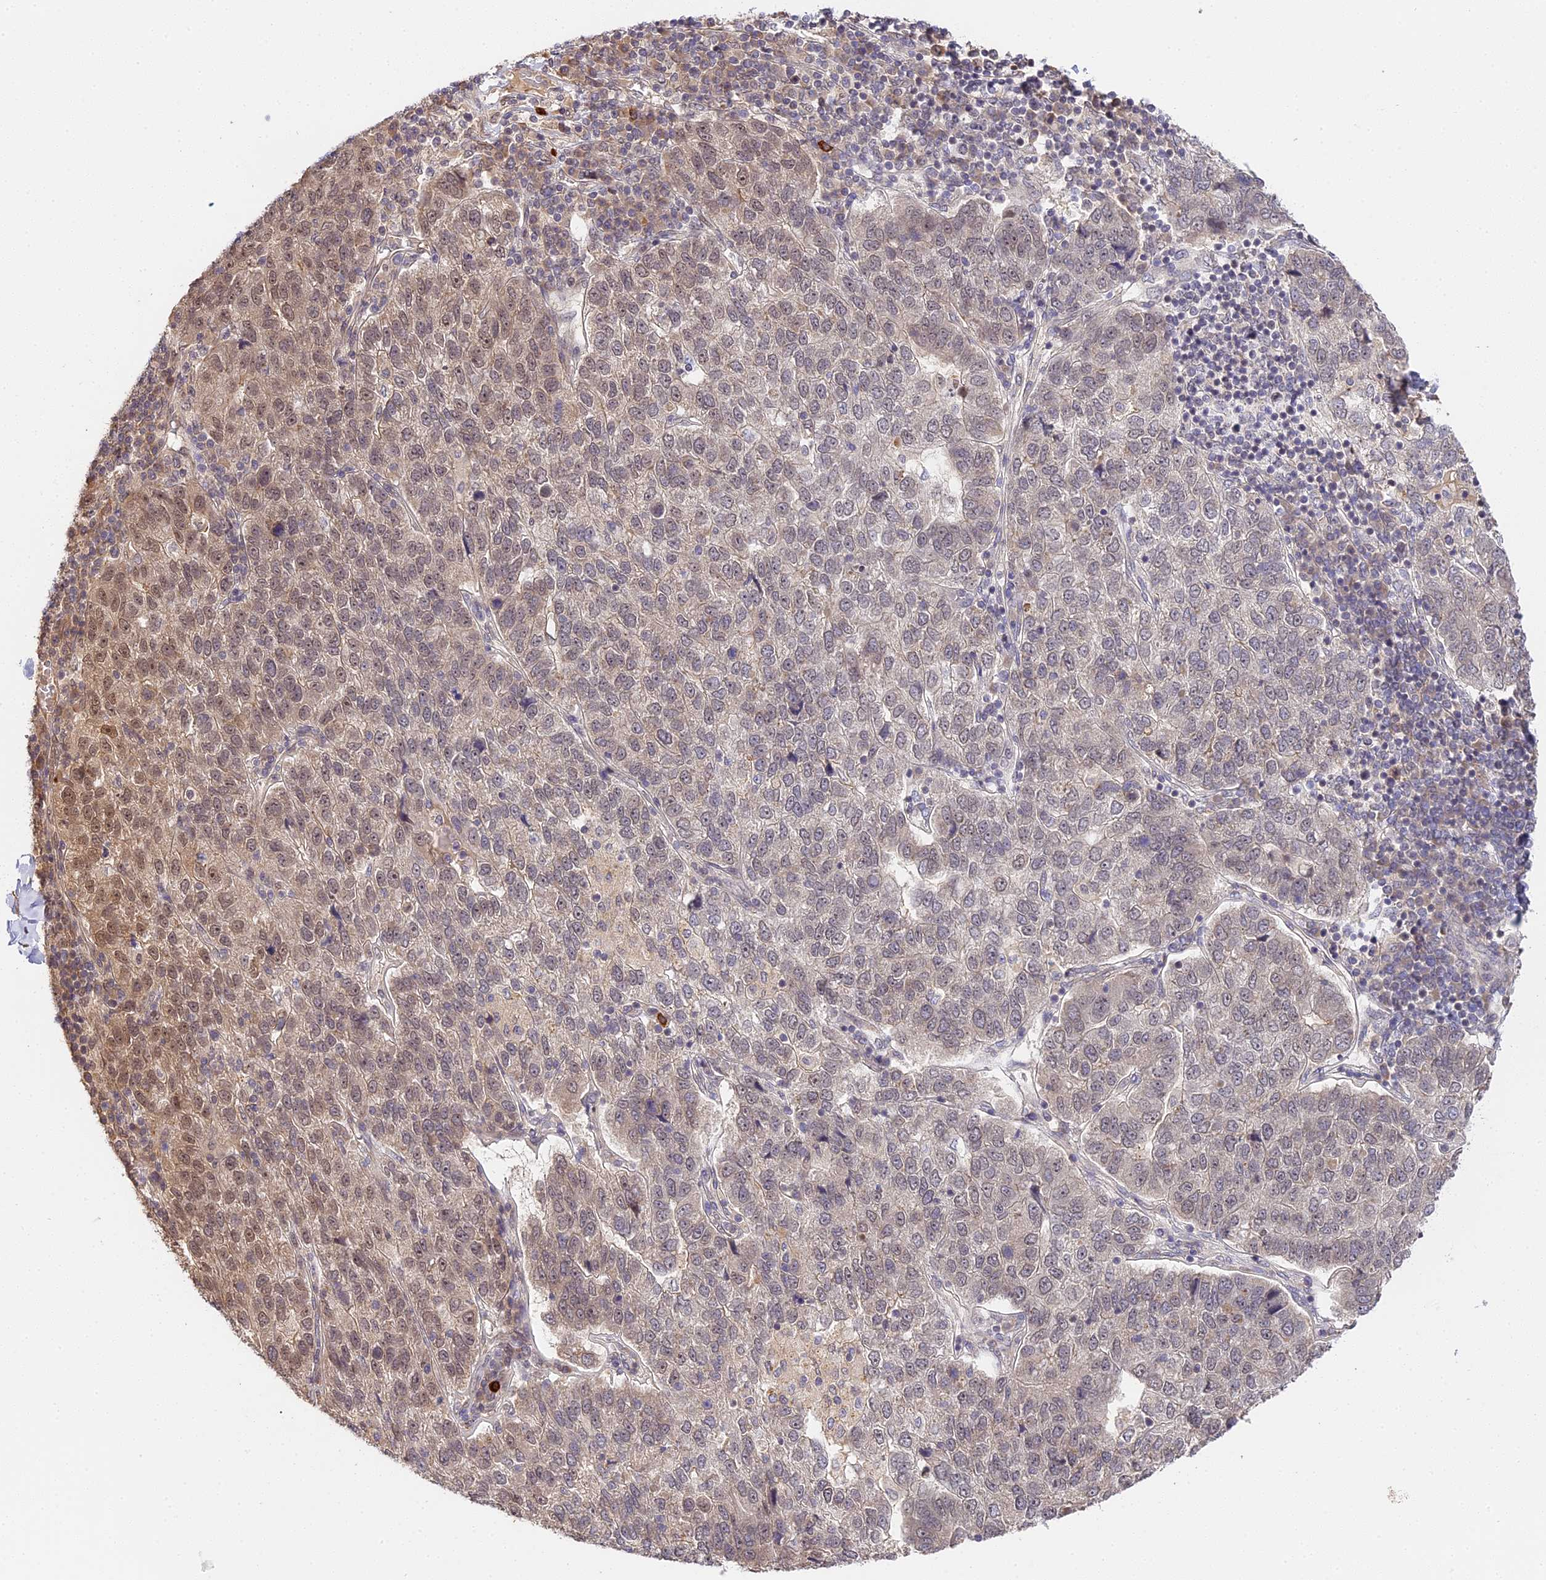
{"staining": {"intensity": "moderate", "quantity": "<25%", "location": "cytoplasmic/membranous,nuclear"}, "tissue": "pancreatic cancer", "cell_type": "Tumor cells", "image_type": "cancer", "snomed": [{"axis": "morphology", "description": "Adenocarcinoma, NOS"}, {"axis": "topography", "description": "Pancreas"}], "caption": "A high-resolution photomicrograph shows immunohistochemistry (IHC) staining of pancreatic cancer, which reveals moderate cytoplasmic/membranous and nuclear positivity in about <25% of tumor cells.", "gene": "IMPACT", "patient": {"sex": "female", "age": 61}}